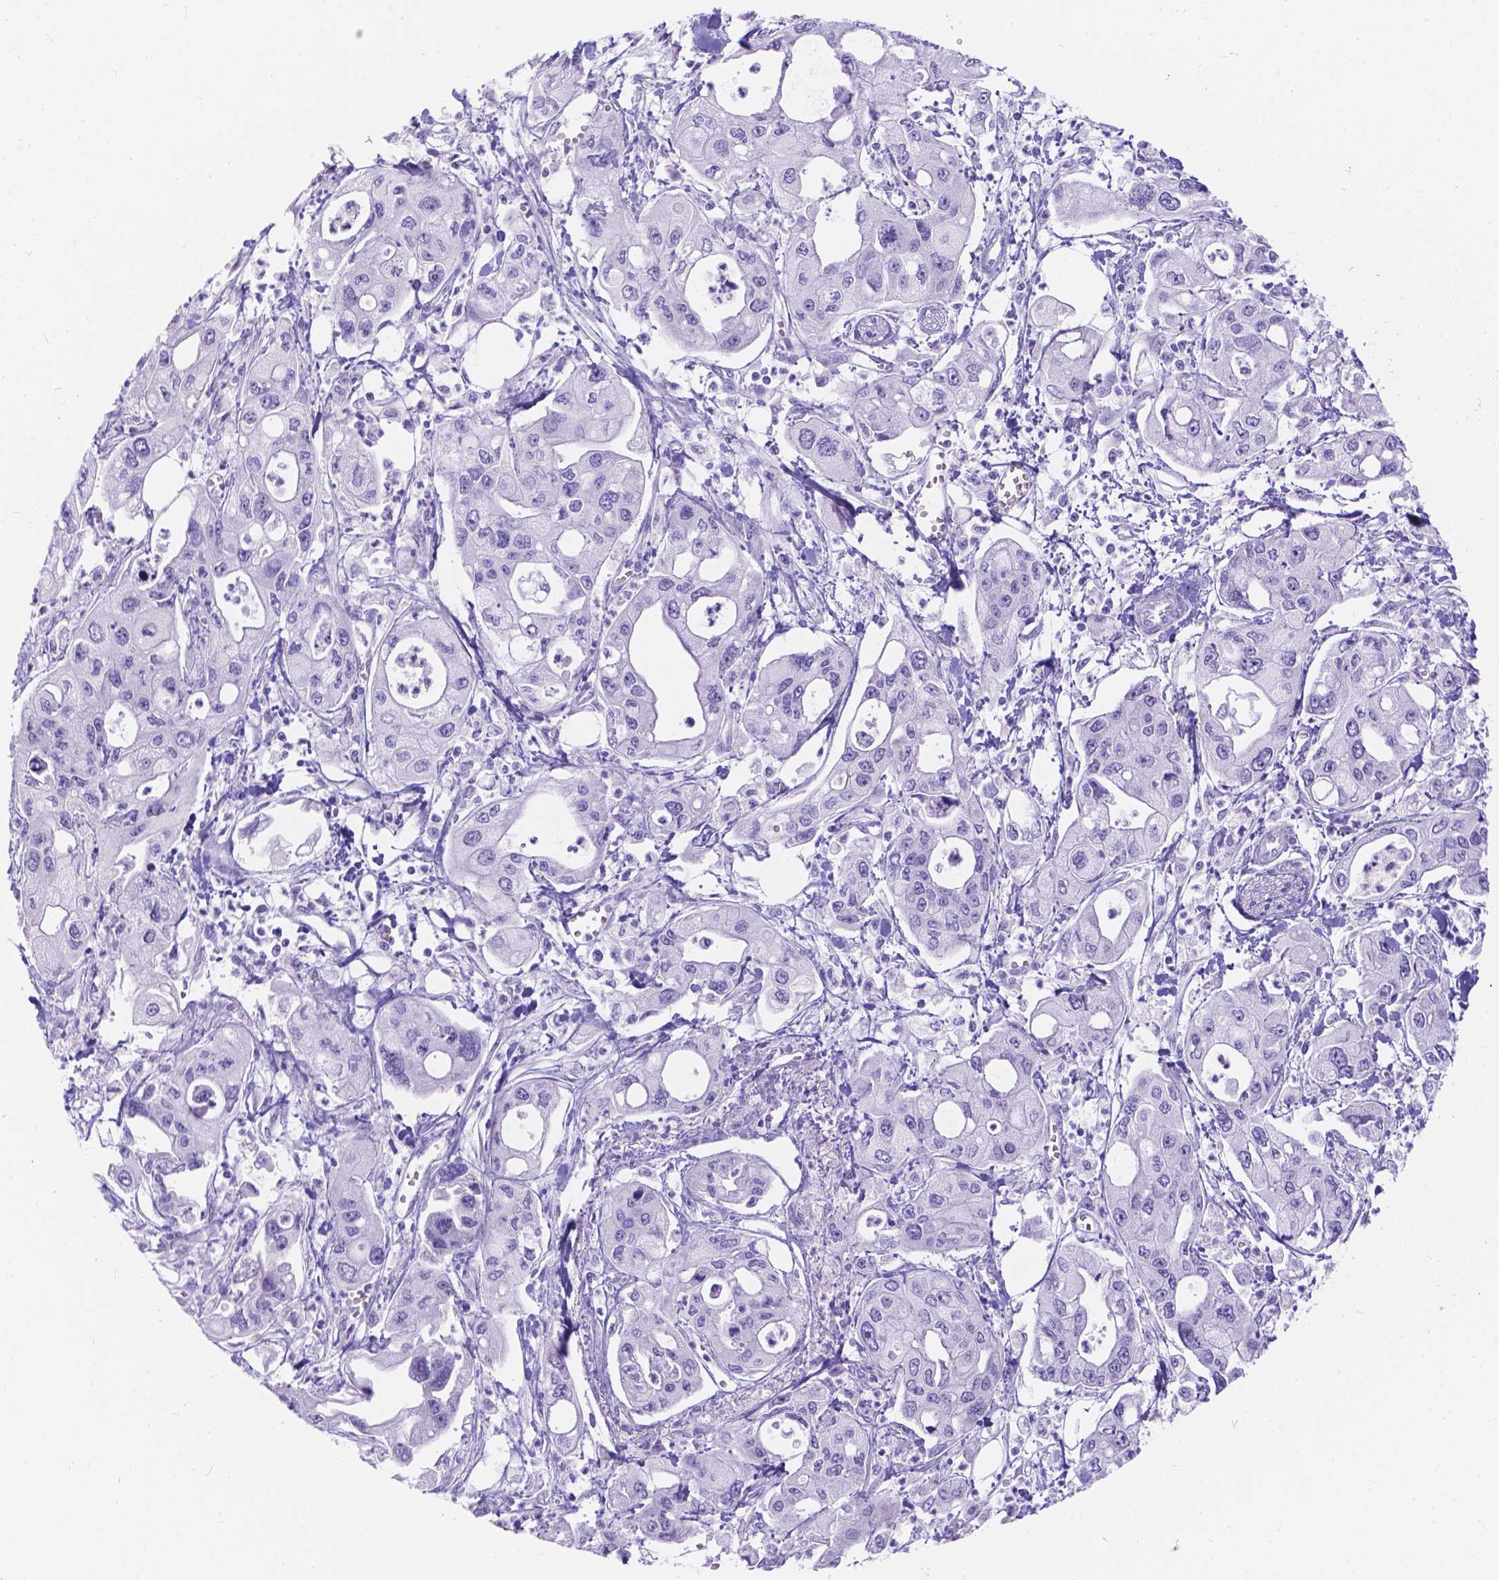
{"staining": {"intensity": "negative", "quantity": "none", "location": "none"}, "tissue": "pancreatic cancer", "cell_type": "Tumor cells", "image_type": "cancer", "snomed": [{"axis": "morphology", "description": "Adenocarcinoma, NOS"}, {"axis": "topography", "description": "Pancreas"}], "caption": "DAB (3,3'-diaminobenzidine) immunohistochemical staining of pancreatic cancer shows no significant positivity in tumor cells.", "gene": "KLHL10", "patient": {"sex": "male", "age": 70}}